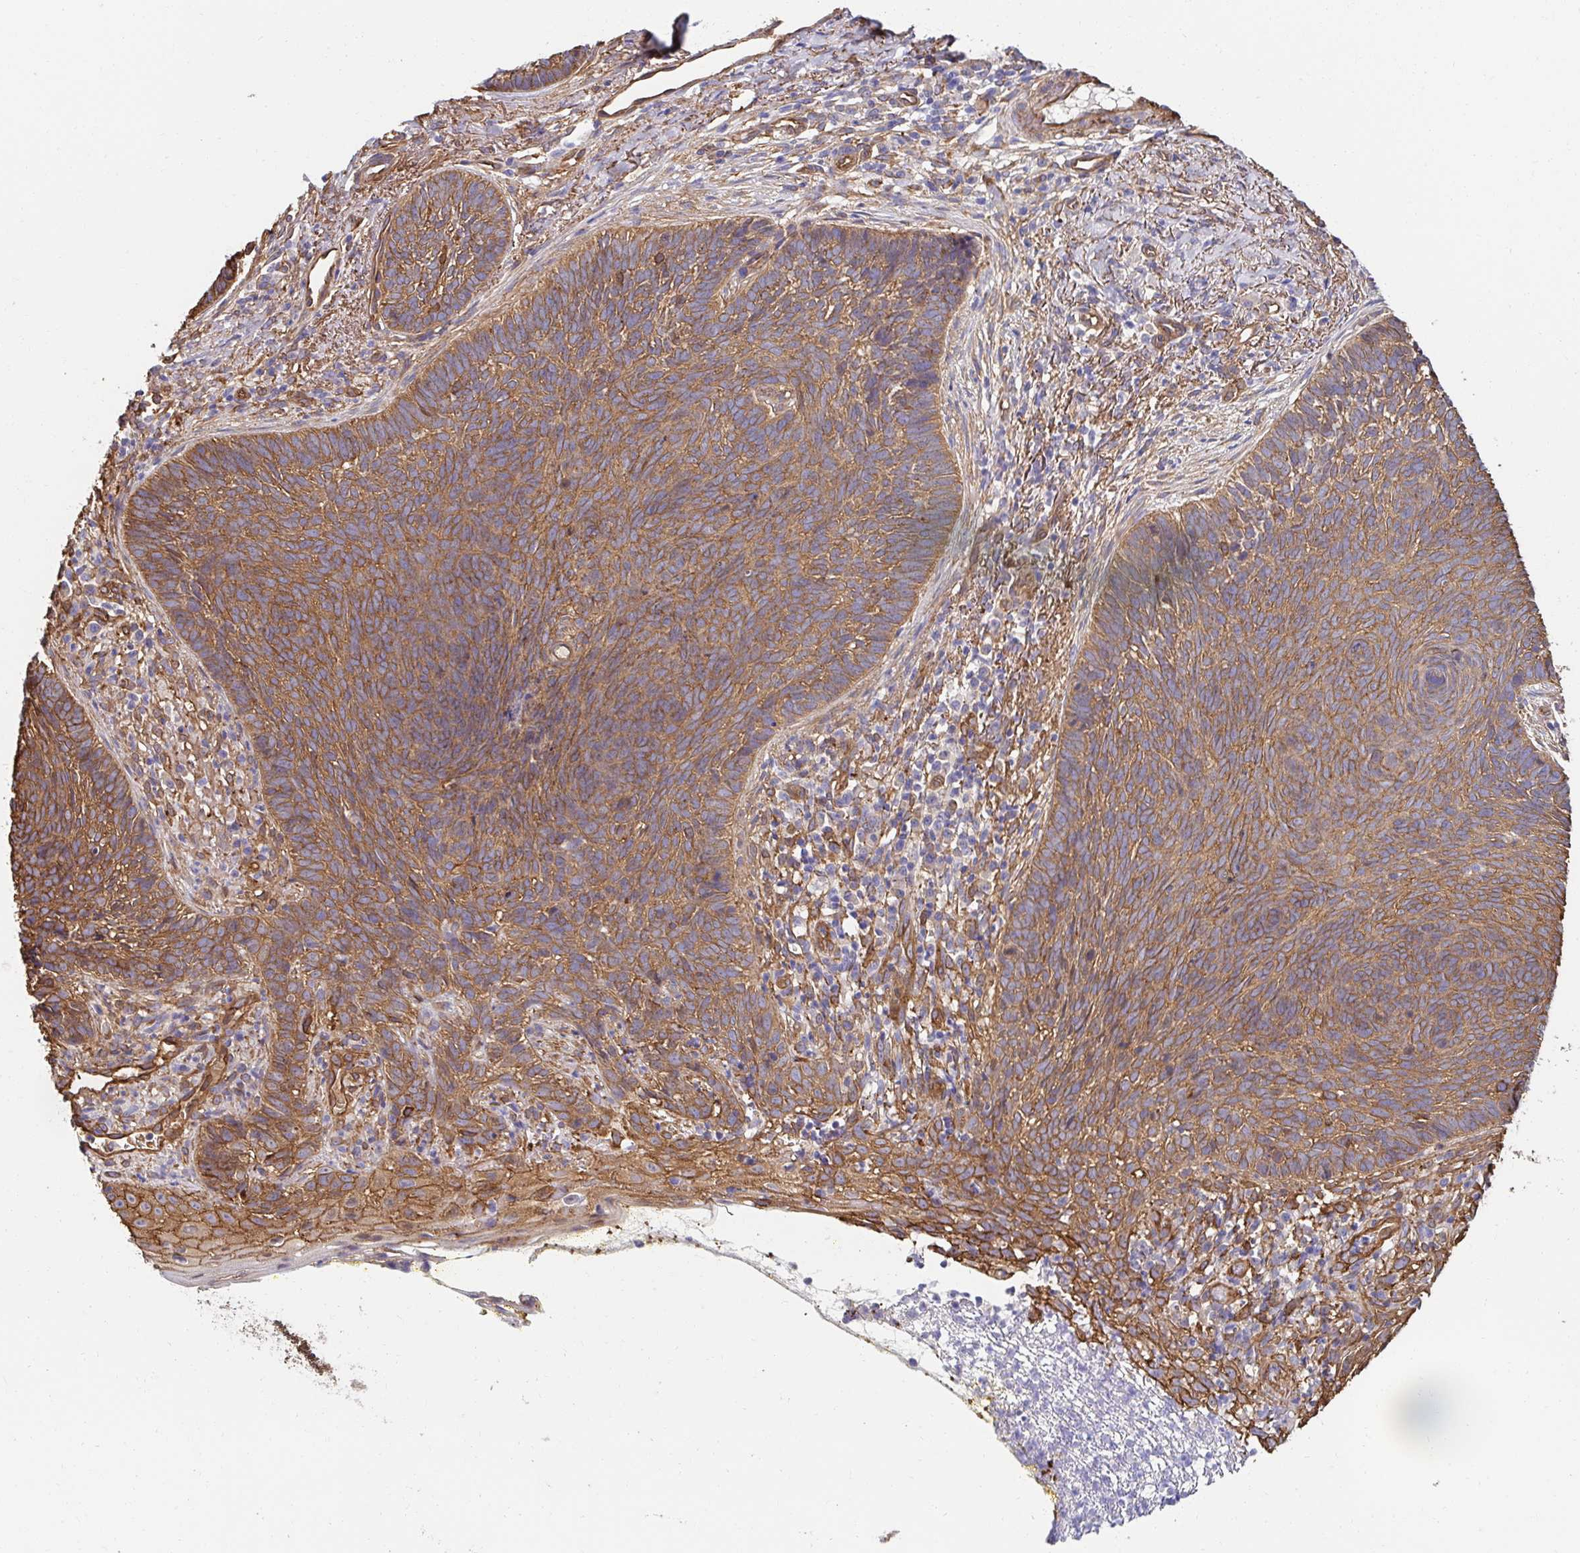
{"staining": {"intensity": "moderate", "quantity": ">75%", "location": "cytoplasmic/membranous"}, "tissue": "skin cancer", "cell_type": "Tumor cells", "image_type": "cancer", "snomed": [{"axis": "morphology", "description": "Basal cell carcinoma"}, {"axis": "topography", "description": "Skin"}], "caption": "Immunohistochemistry (IHC) histopathology image of neoplastic tissue: skin basal cell carcinoma stained using IHC demonstrates medium levels of moderate protein expression localized specifically in the cytoplasmic/membranous of tumor cells, appearing as a cytoplasmic/membranous brown color.", "gene": "CTTN", "patient": {"sex": "female", "age": 74}}